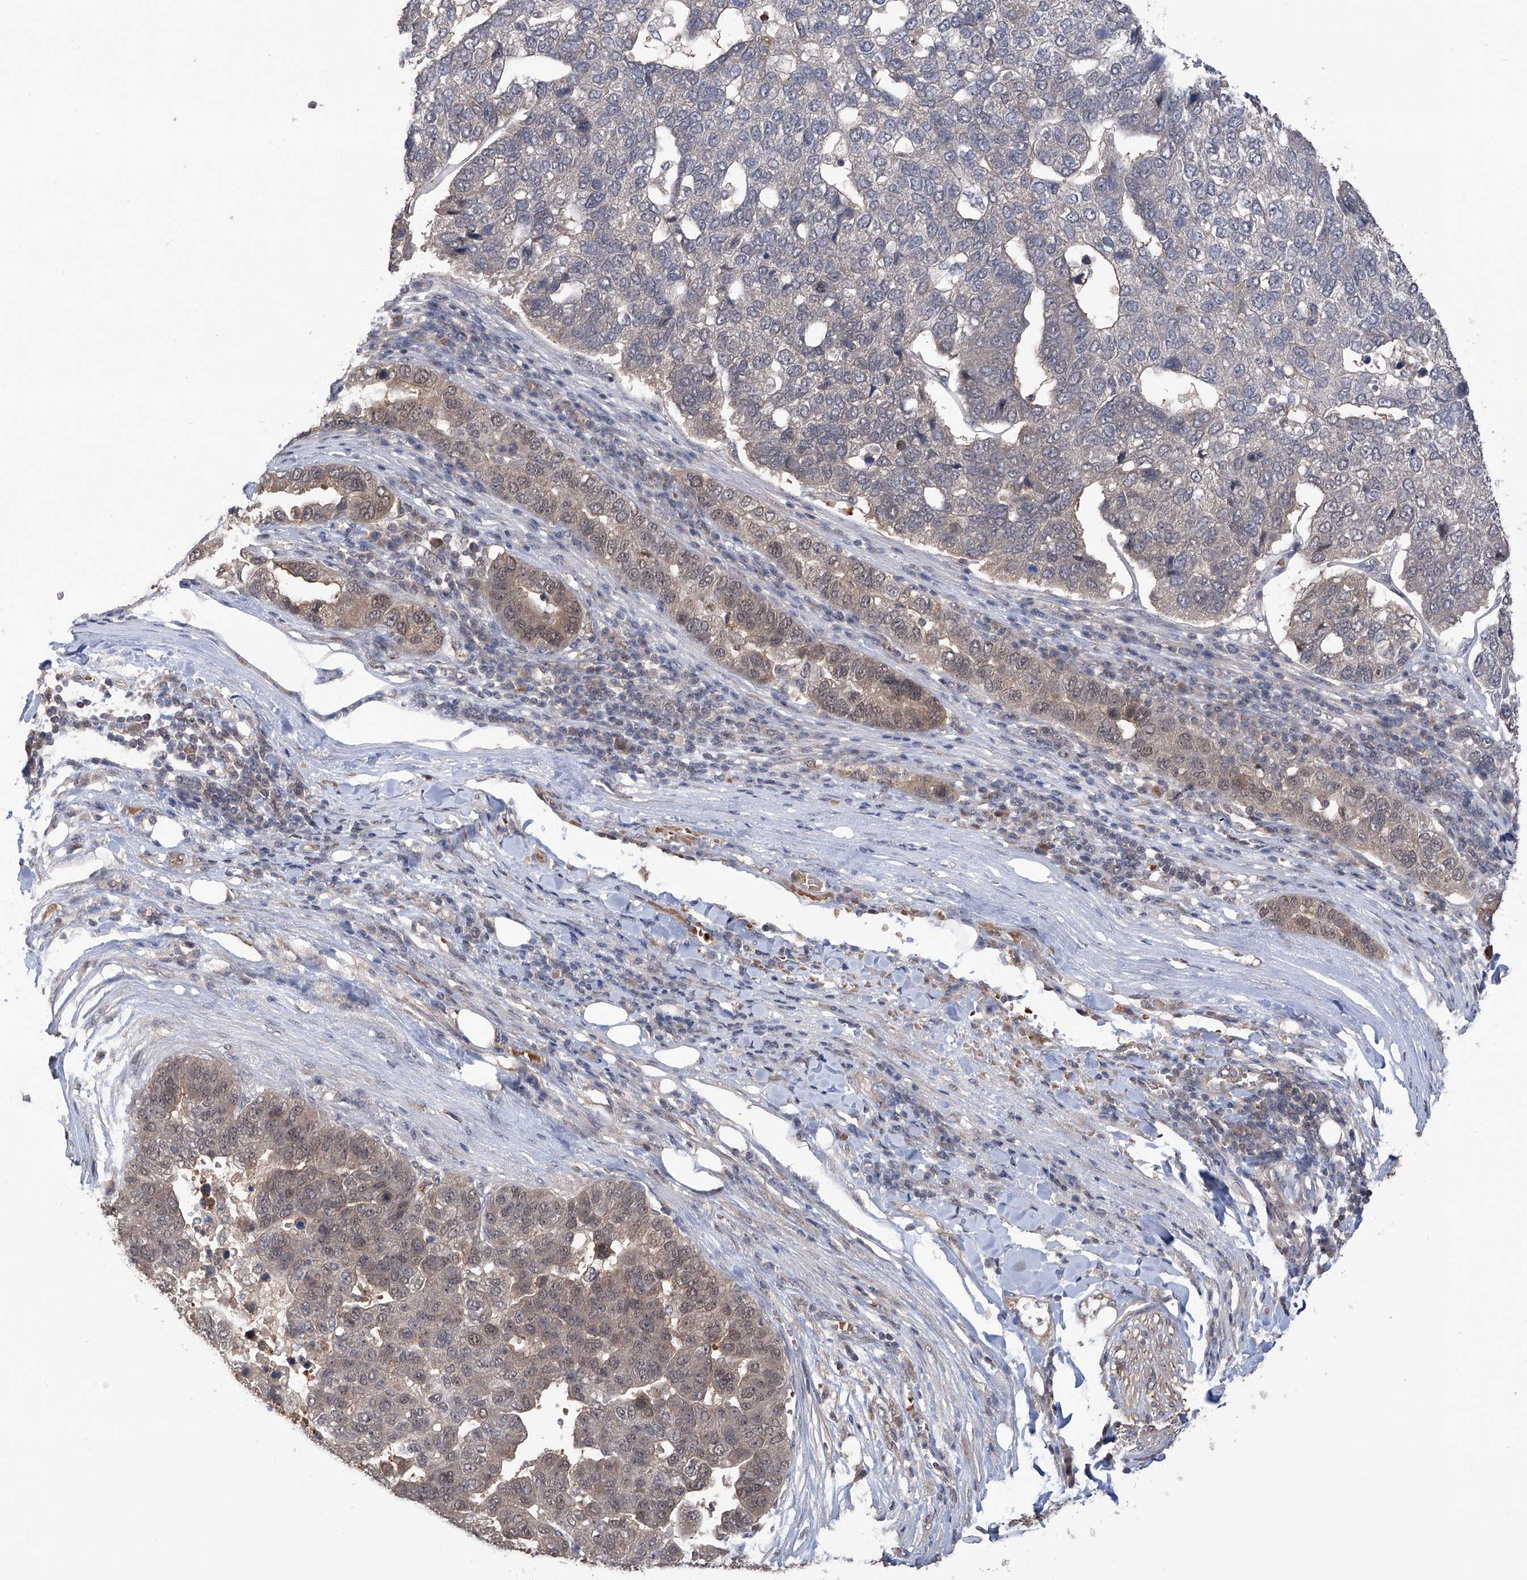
{"staining": {"intensity": "weak", "quantity": "<25%", "location": "cytoplasmic/membranous,nuclear"}, "tissue": "pancreatic cancer", "cell_type": "Tumor cells", "image_type": "cancer", "snomed": [{"axis": "morphology", "description": "Adenocarcinoma, NOS"}, {"axis": "topography", "description": "Pancreas"}], "caption": "Human pancreatic cancer stained for a protein using immunohistochemistry displays no positivity in tumor cells.", "gene": "LYSMD4", "patient": {"sex": "female", "age": 61}}